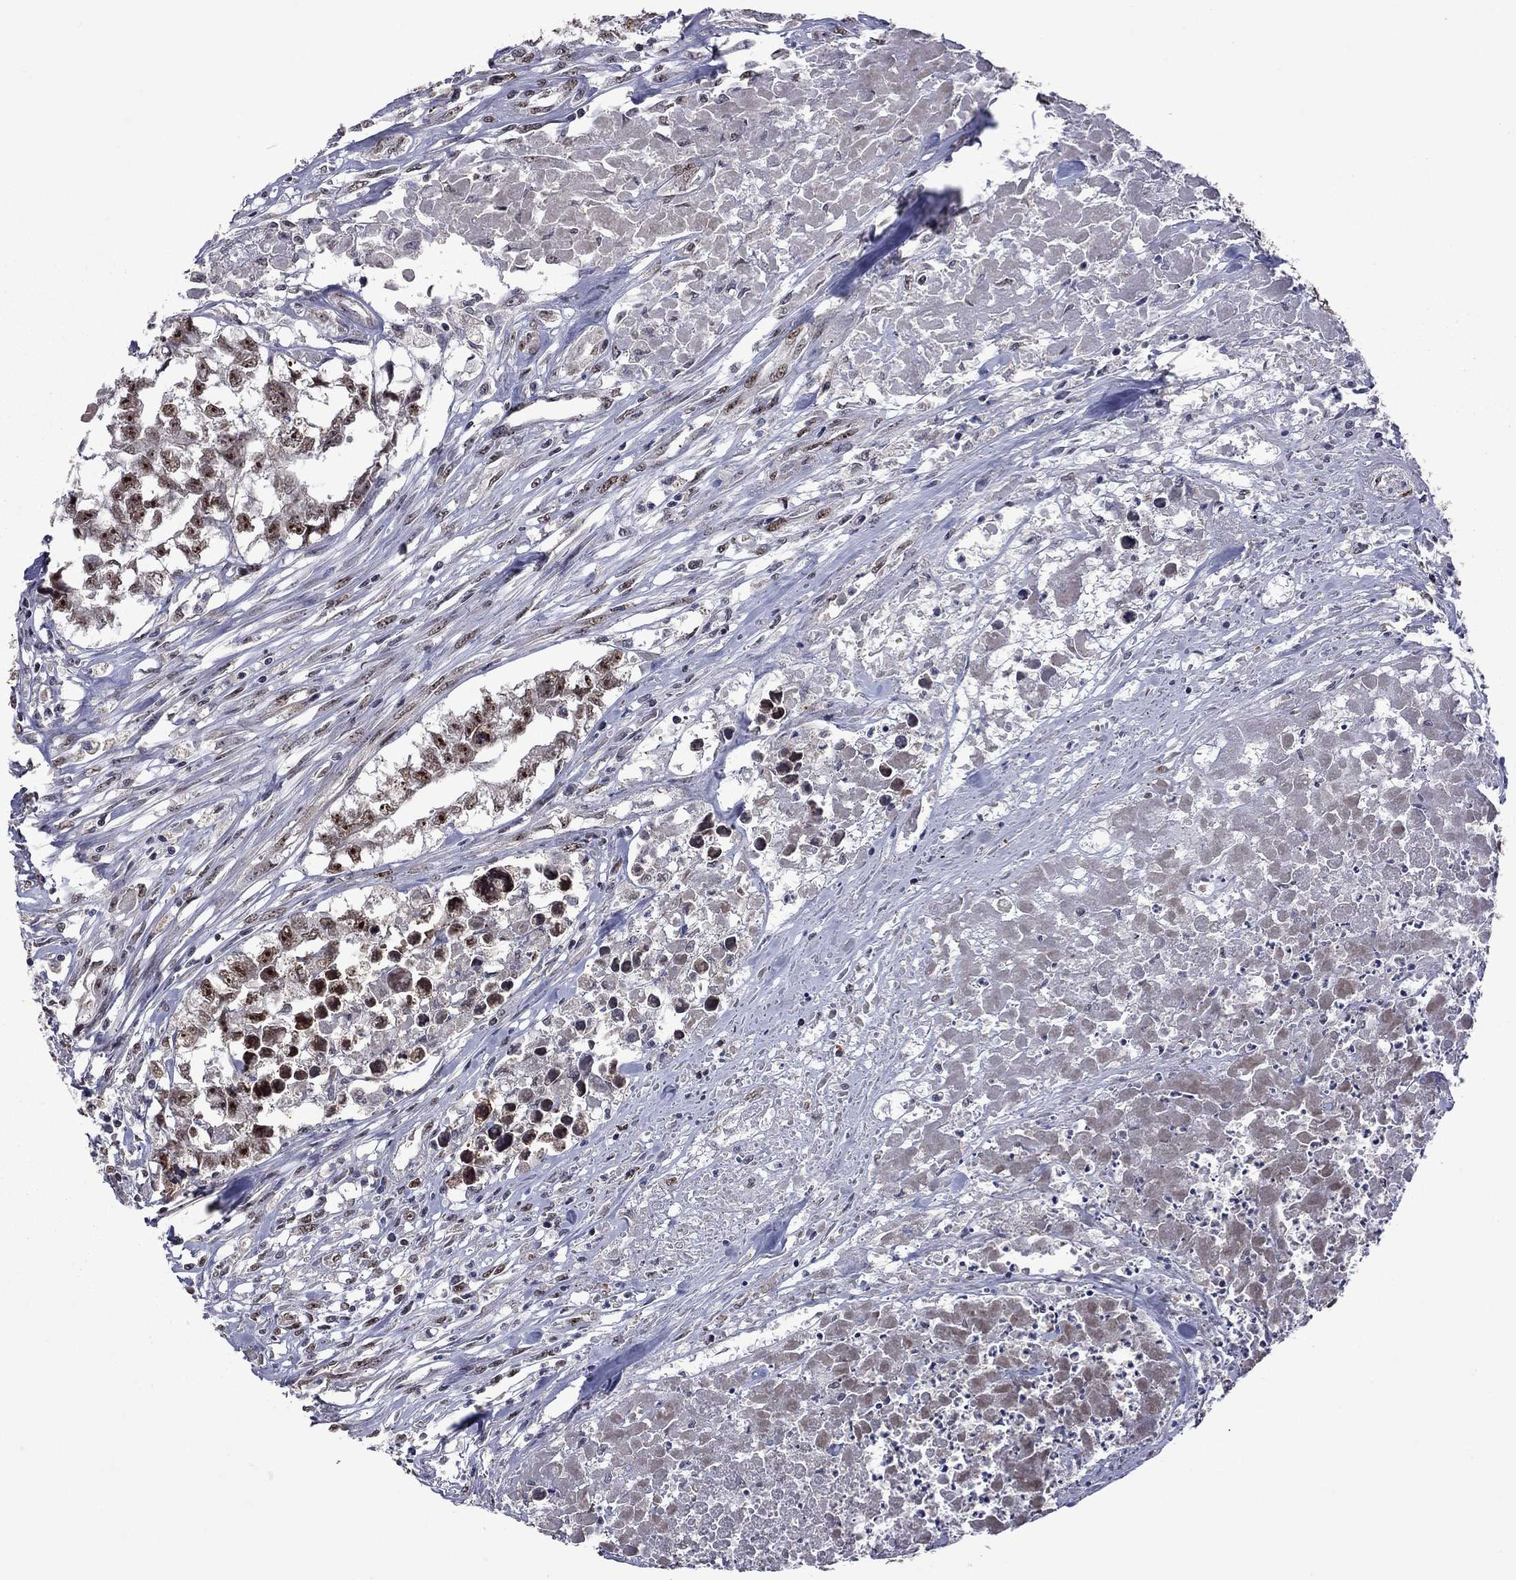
{"staining": {"intensity": "strong", "quantity": "25%-75%", "location": "nuclear"}, "tissue": "testis cancer", "cell_type": "Tumor cells", "image_type": "cancer", "snomed": [{"axis": "morphology", "description": "Carcinoma, Embryonal, NOS"}, {"axis": "morphology", "description": "Teratoma, malignant, NOS"}, {"axis": "topography", "description": "Testis"}], "caption": "Tumor cells show high levels of strong nuclear expression in approximately 25%-75% of cells in testis cancer (teratoma (malignant)).", "gene": "SPOUT1", "patient": {"sex": "male", "age": 44}}